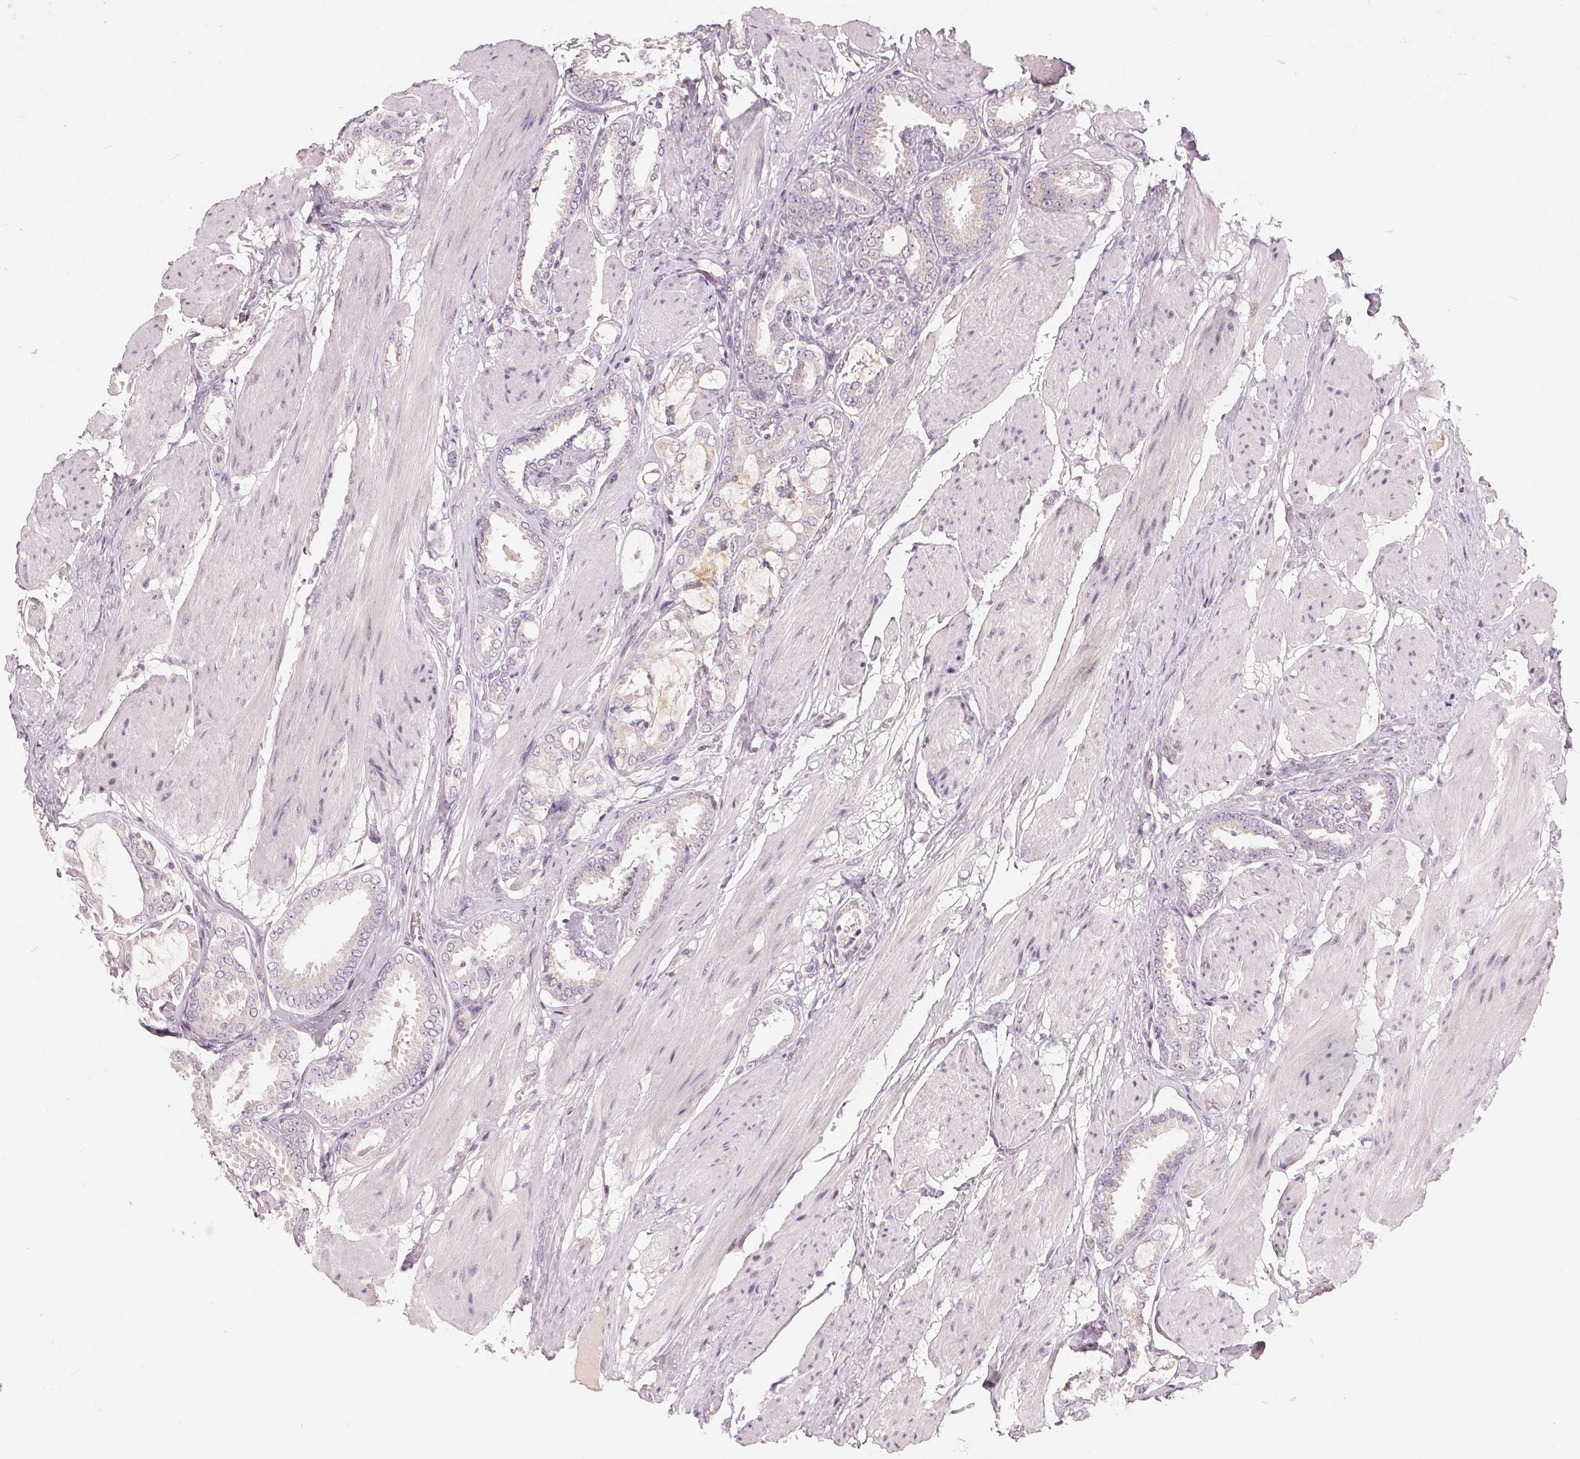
{"staining": {"intensity": "negative", "quantity": "none", "location": "none"}, "tissue": "prostate cancer", "cell_type": "Tumor cells", "image_type": "cancer", "snomed": [{"axis": "morphology", "description": "Adenocarcinoma, High grade"}, {"axis": "topography", "description": "Prostate"}], "caption": "Immunohistochemistry (IHC) micrograph of neoplastic tissue: prostate adenocarcinoma (high-grade) stained with DAB demonstrates no significant protein staining in tumor cells.", "gene": "TRIM60", "patient": {"sex": "male", "age": 63}}